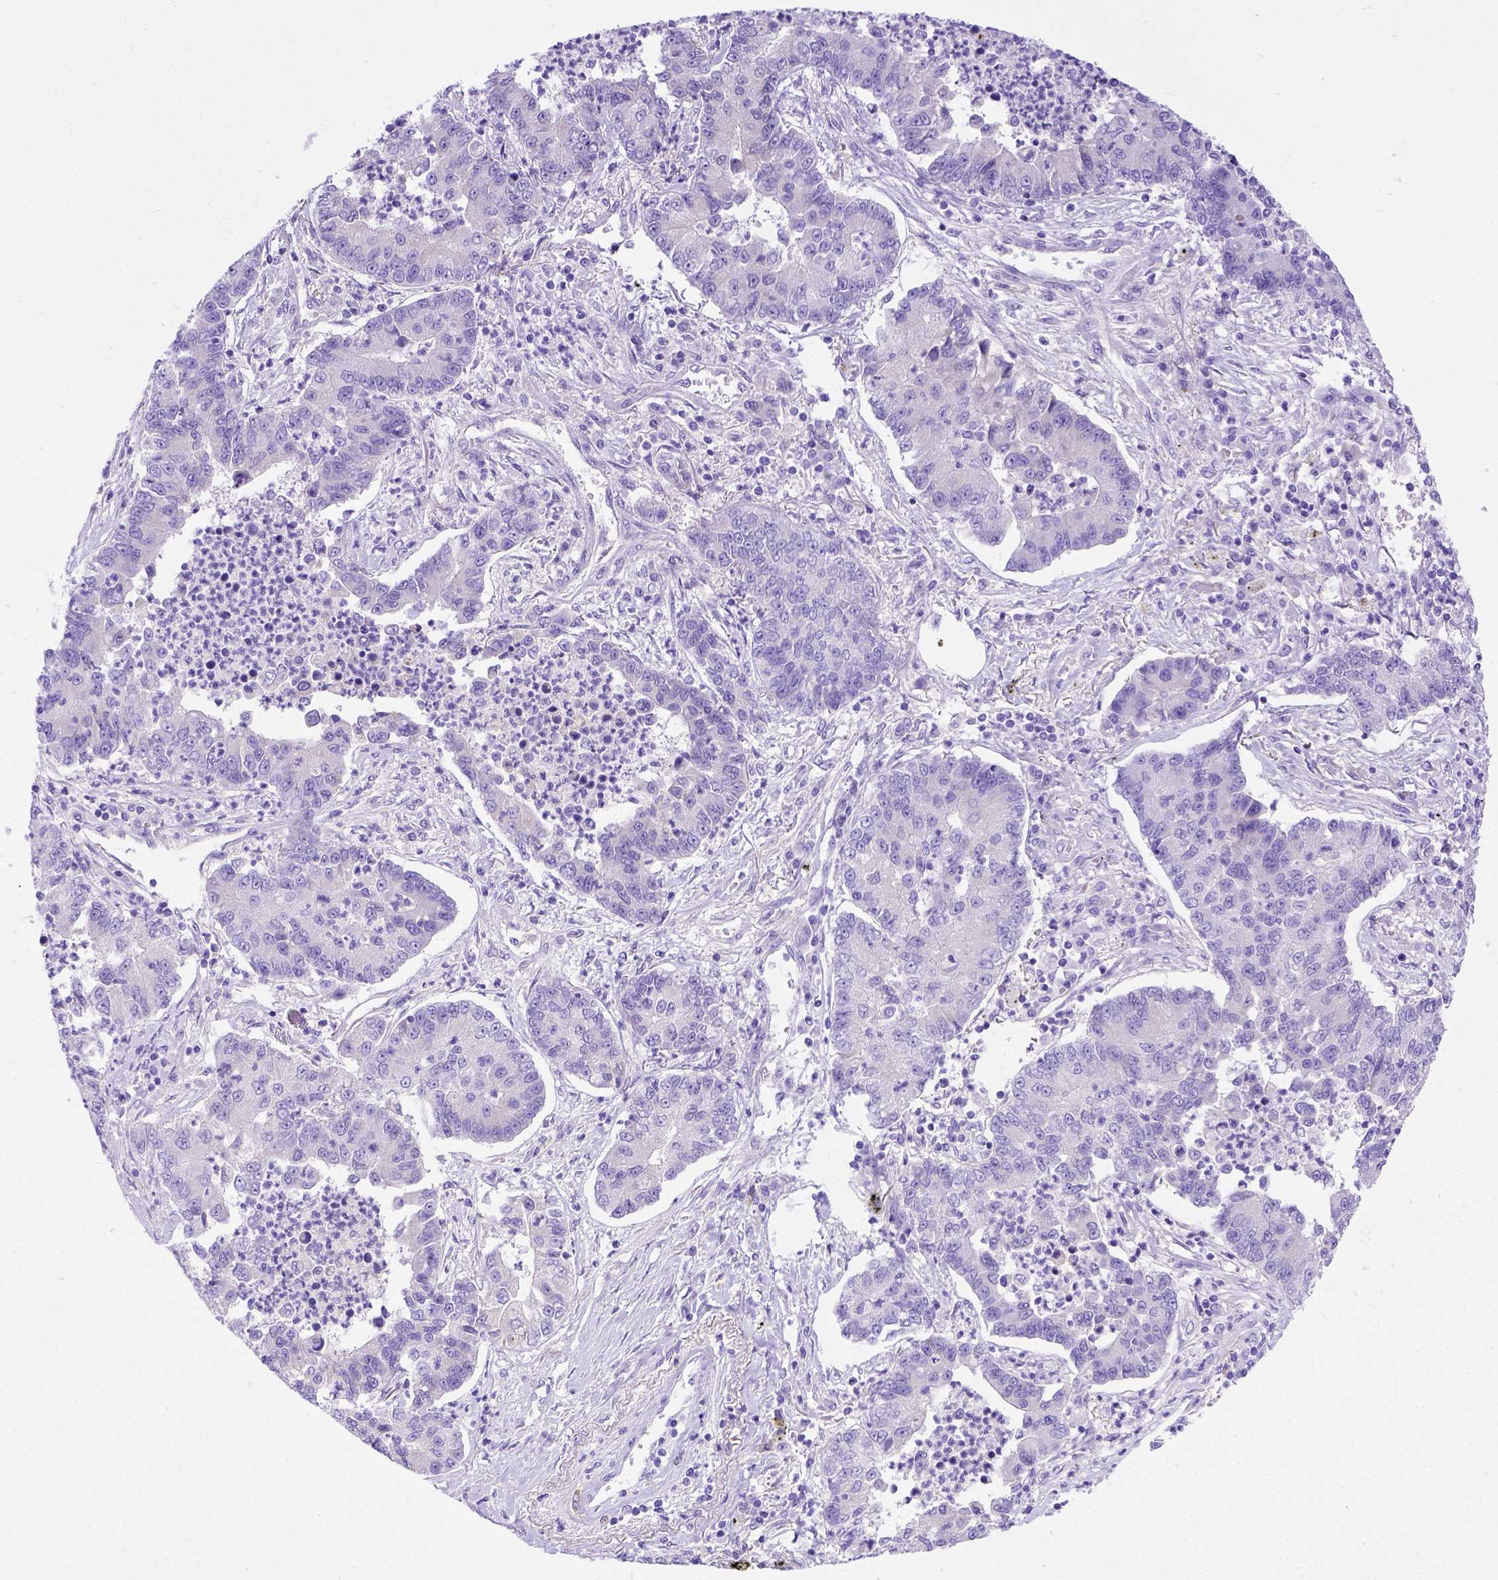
{"staining": {"intensity": "negative", "quantity": "none", "location": "none"}, "tissue": "lung cancer", "cell_type": "Tumor cells", "image_type": "cancer", "snomed": [{"axis": "morphology", "description": "Adenocarcinoma, NOS"}, {"axis": "topography", "description": "Lung"}], "caption": "Human lung cancer (adenocarcinoma) stained for a protein using IHC shows no expression in tumor cells.", "gene": "LRRC18", "patient": {"sex": "female", "age": 57}}